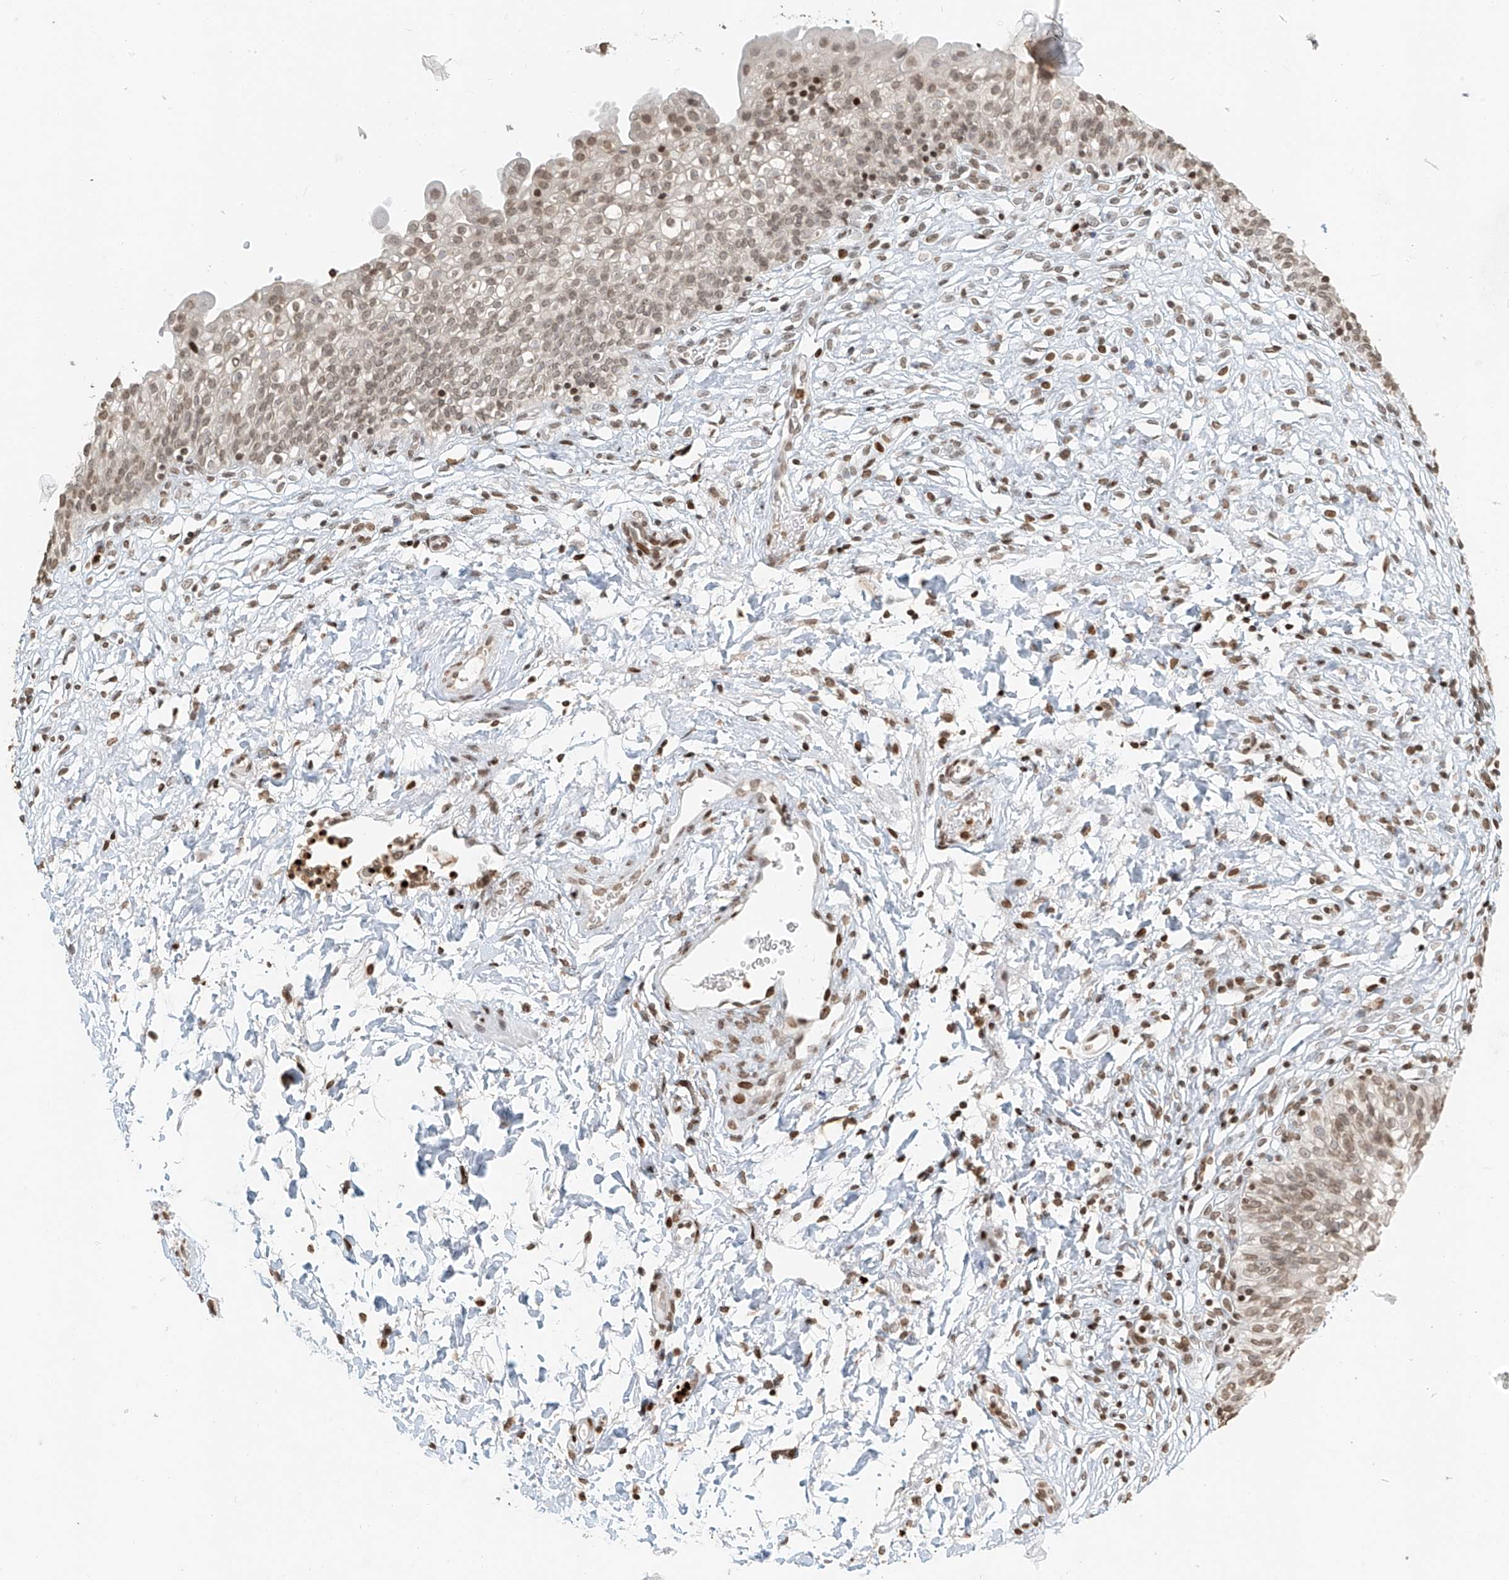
{"staining": {"intensity": "moderate", "quantity": ">75%", "location": "nuclear"}, "tissue": "urinary bladder", "cell_type": "Urothelial cells", "image_type": "normal", "snomed": [{"axis": "morphology", "description": "Normal tissue, NOS"}, {"axis": "topography", "description": "Urinary bladder"}], "caption": "The immunohistochemical stain shows moderate nuclear expression in urothelial cells of normal urinary bladder. (IHC, brightfield microscopy, high magnification).", "gene": "C17orf58", "patient": {"sex": "male", "age": 55}}